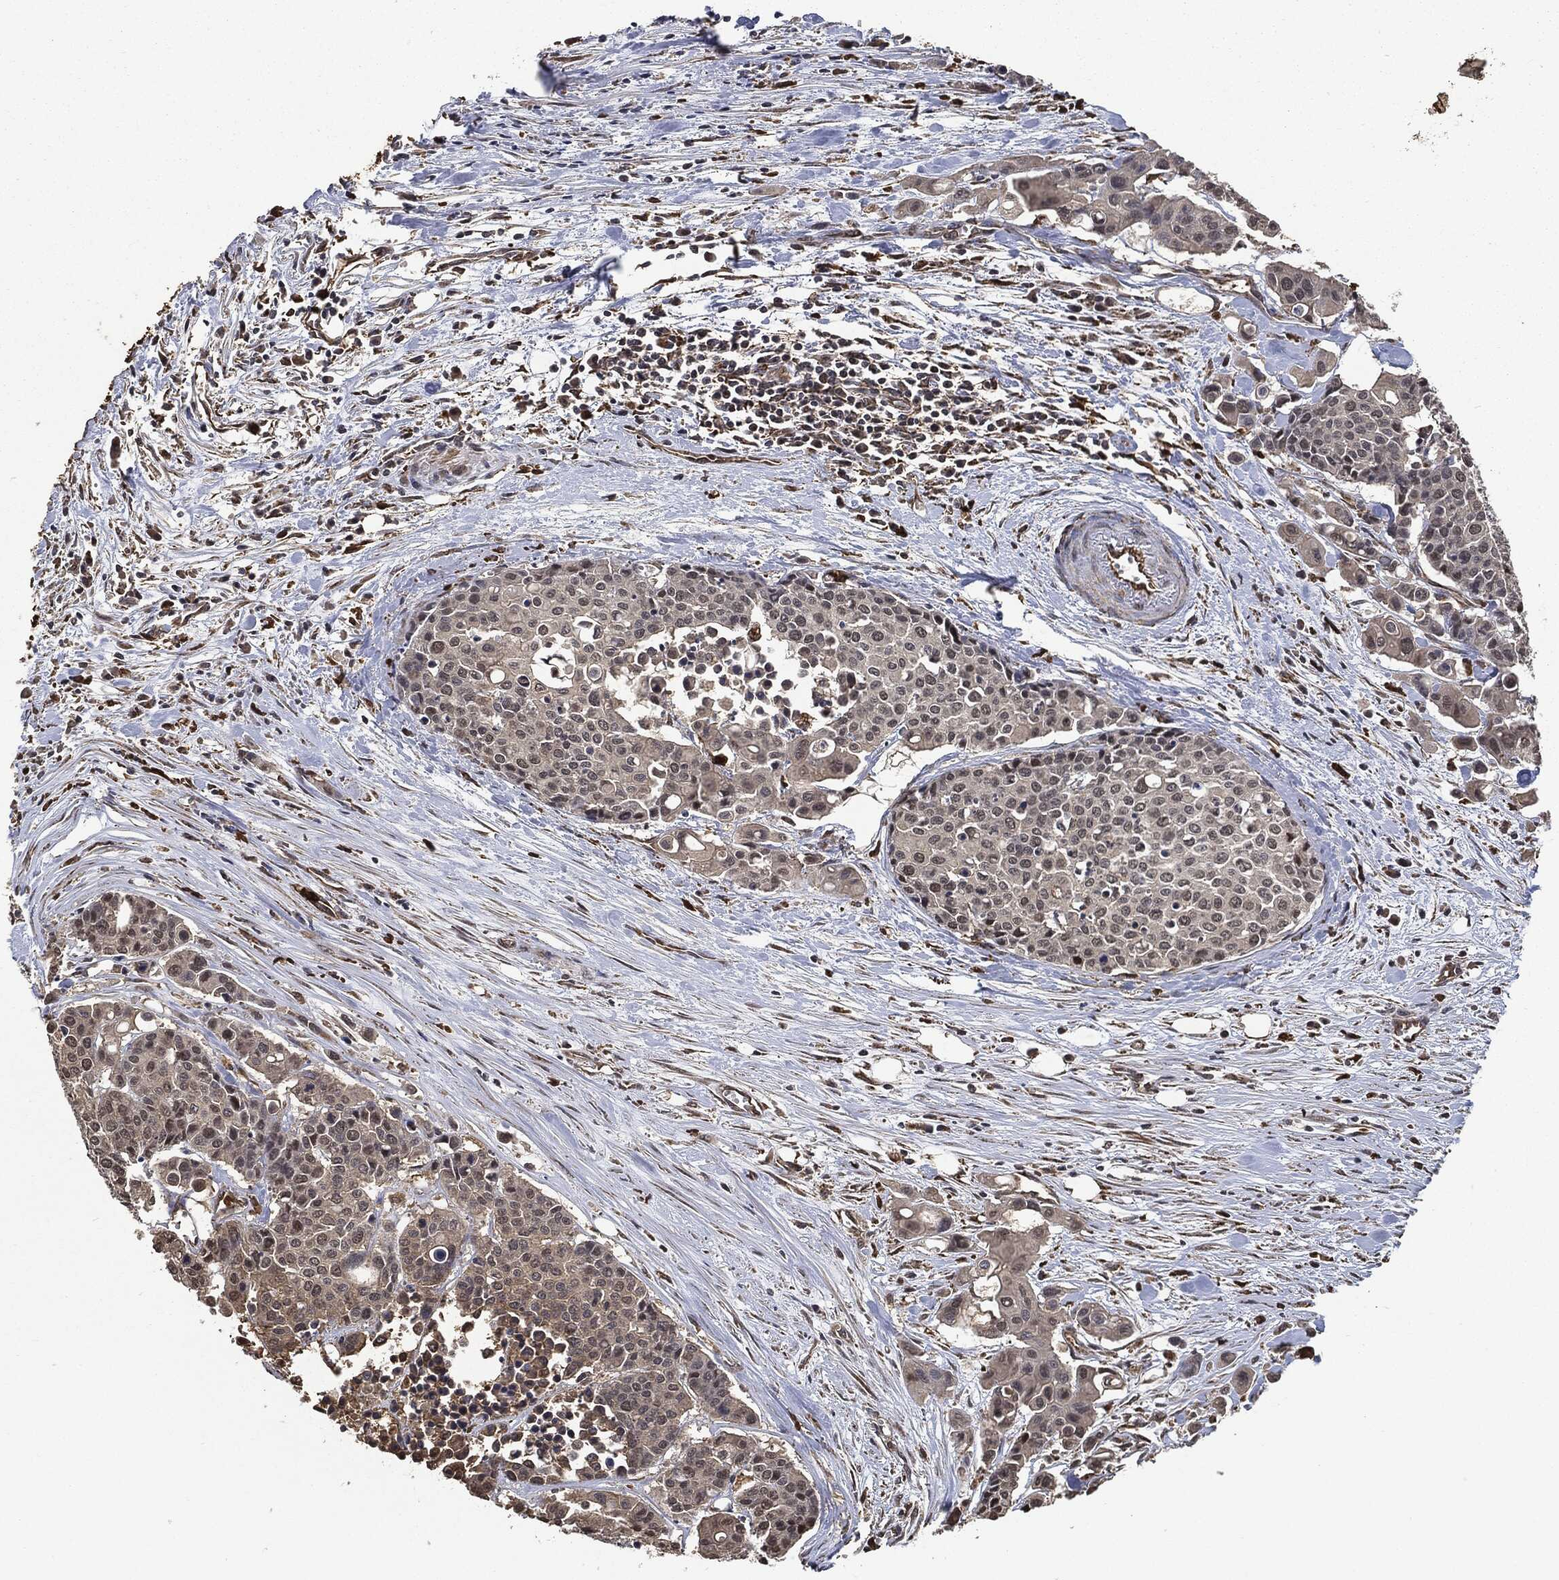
{"staining": {"intensity": "negative", "quantity": "none", "location": "none"}, "tissue": "carcinoid", "cell_type": "Tumor cells", "image_type": "cancer", "snomed": [{"axis": "morphology", "description": "Carcinoid, malignant, NOS"}, {"axis": "topography", "description": "Colon"}], "caption": "Micrograph shows no protein positivity in tumor cells of carcinoid tissue. (DAB (3,3'-diaminobenzidine) immunohistochemistry visualized using brightfield microscopy, high magnification).", "gene": "S100A9", "patient": {"sex": "male", "age": 81}}